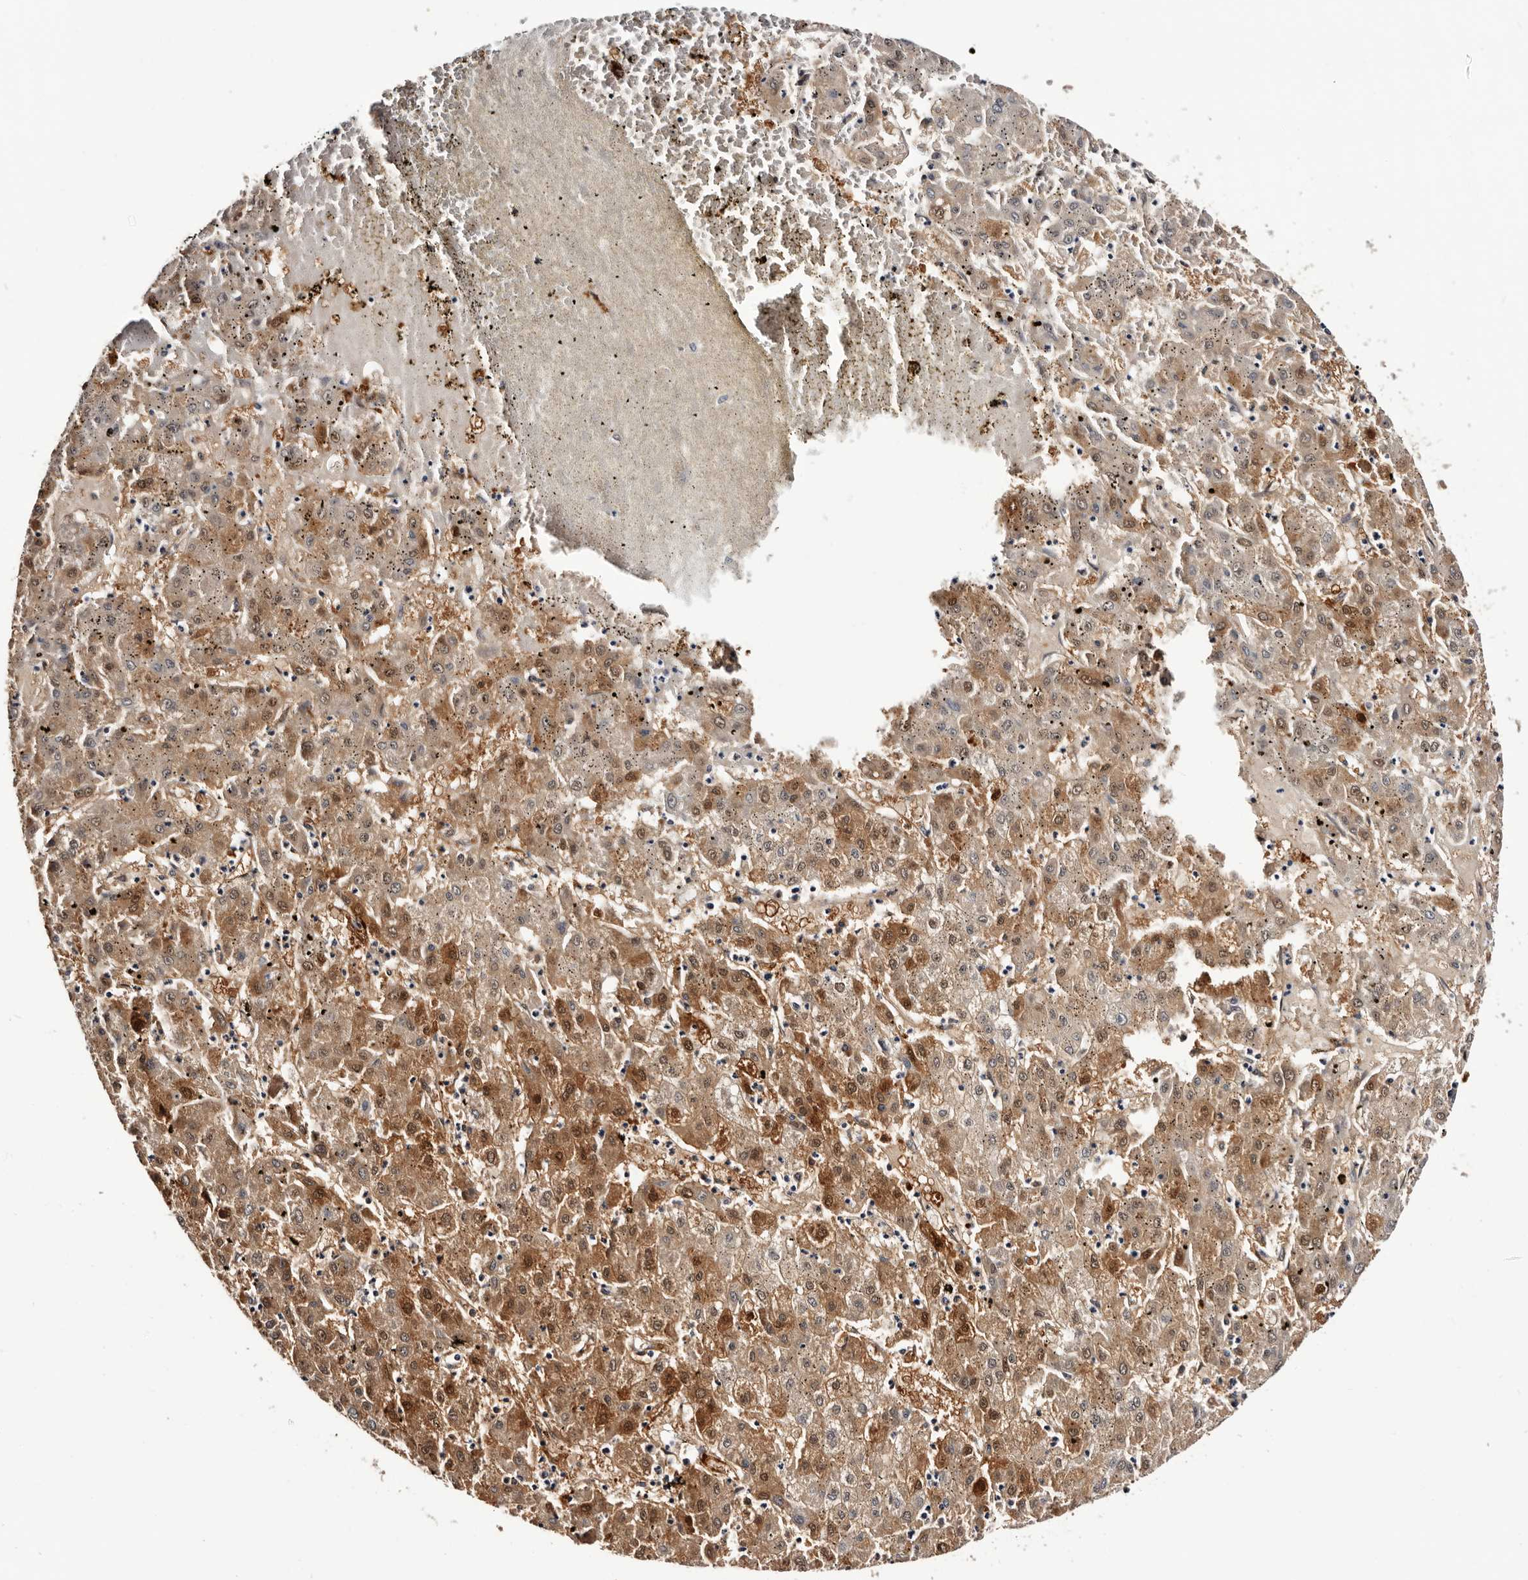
{"staining": {"intensity": "moderate", "quantity": ">75%", "location": "cytoplasmic/membranous,nuclear"}, "tissue": "liver cancer", "cell_type": "Tumor cells", "image_type": "cancer", "snomed": [{"axis": "morphology", "description": "Carcinoma, Hepatocellular, NOS"}, {"axis": "topography", "description": "Liver"}], "caption": "This is a photomicrograph of immunohistochemistry staining of hepatocellular carcinoma (liver), which shows moderate staining in the cytoplasmic/membranous and nuclear of tumor cells.", "gene": "TP53I3", "patient": {"sex": "male", "age": 72}}